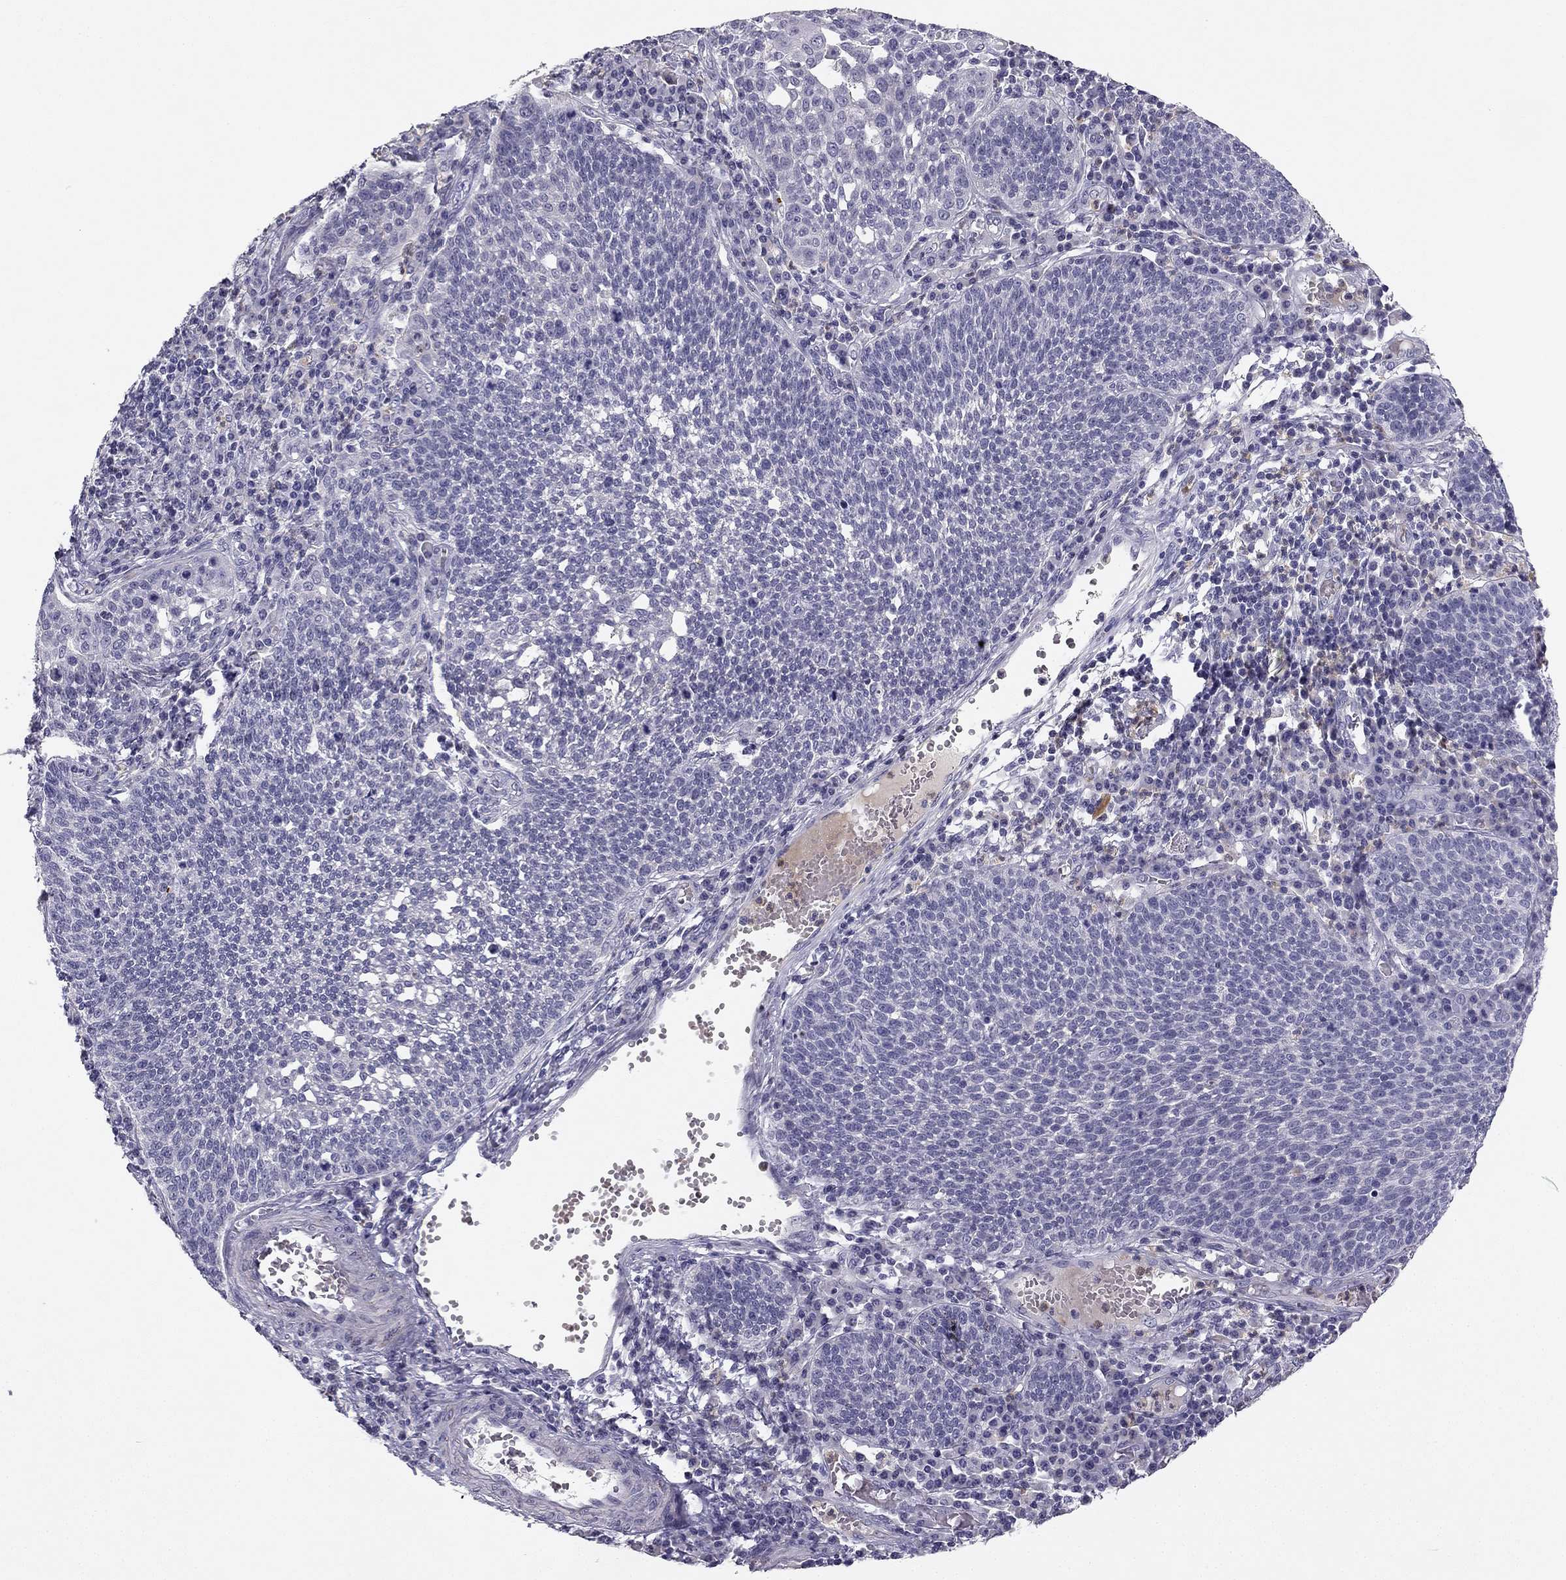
{"staining": {"intensity": "negative", "quantity": "none", "location": "none"}, "tissue": "cervical cancer", "cell_type": "Tumor cells", "image_type": "cancer", "snomed": [{"axis": "morphology", "description": "Squamous cell carcinoma, NOS"}, {"axis": "topography", "description": "Cervix"}], "caption": "Cervical cancer was stained to show a protein in brown. There is no significant expression in tumor cells.", "gene": "SLC6A4", "patient": {"sex": "female", "age": 34}}